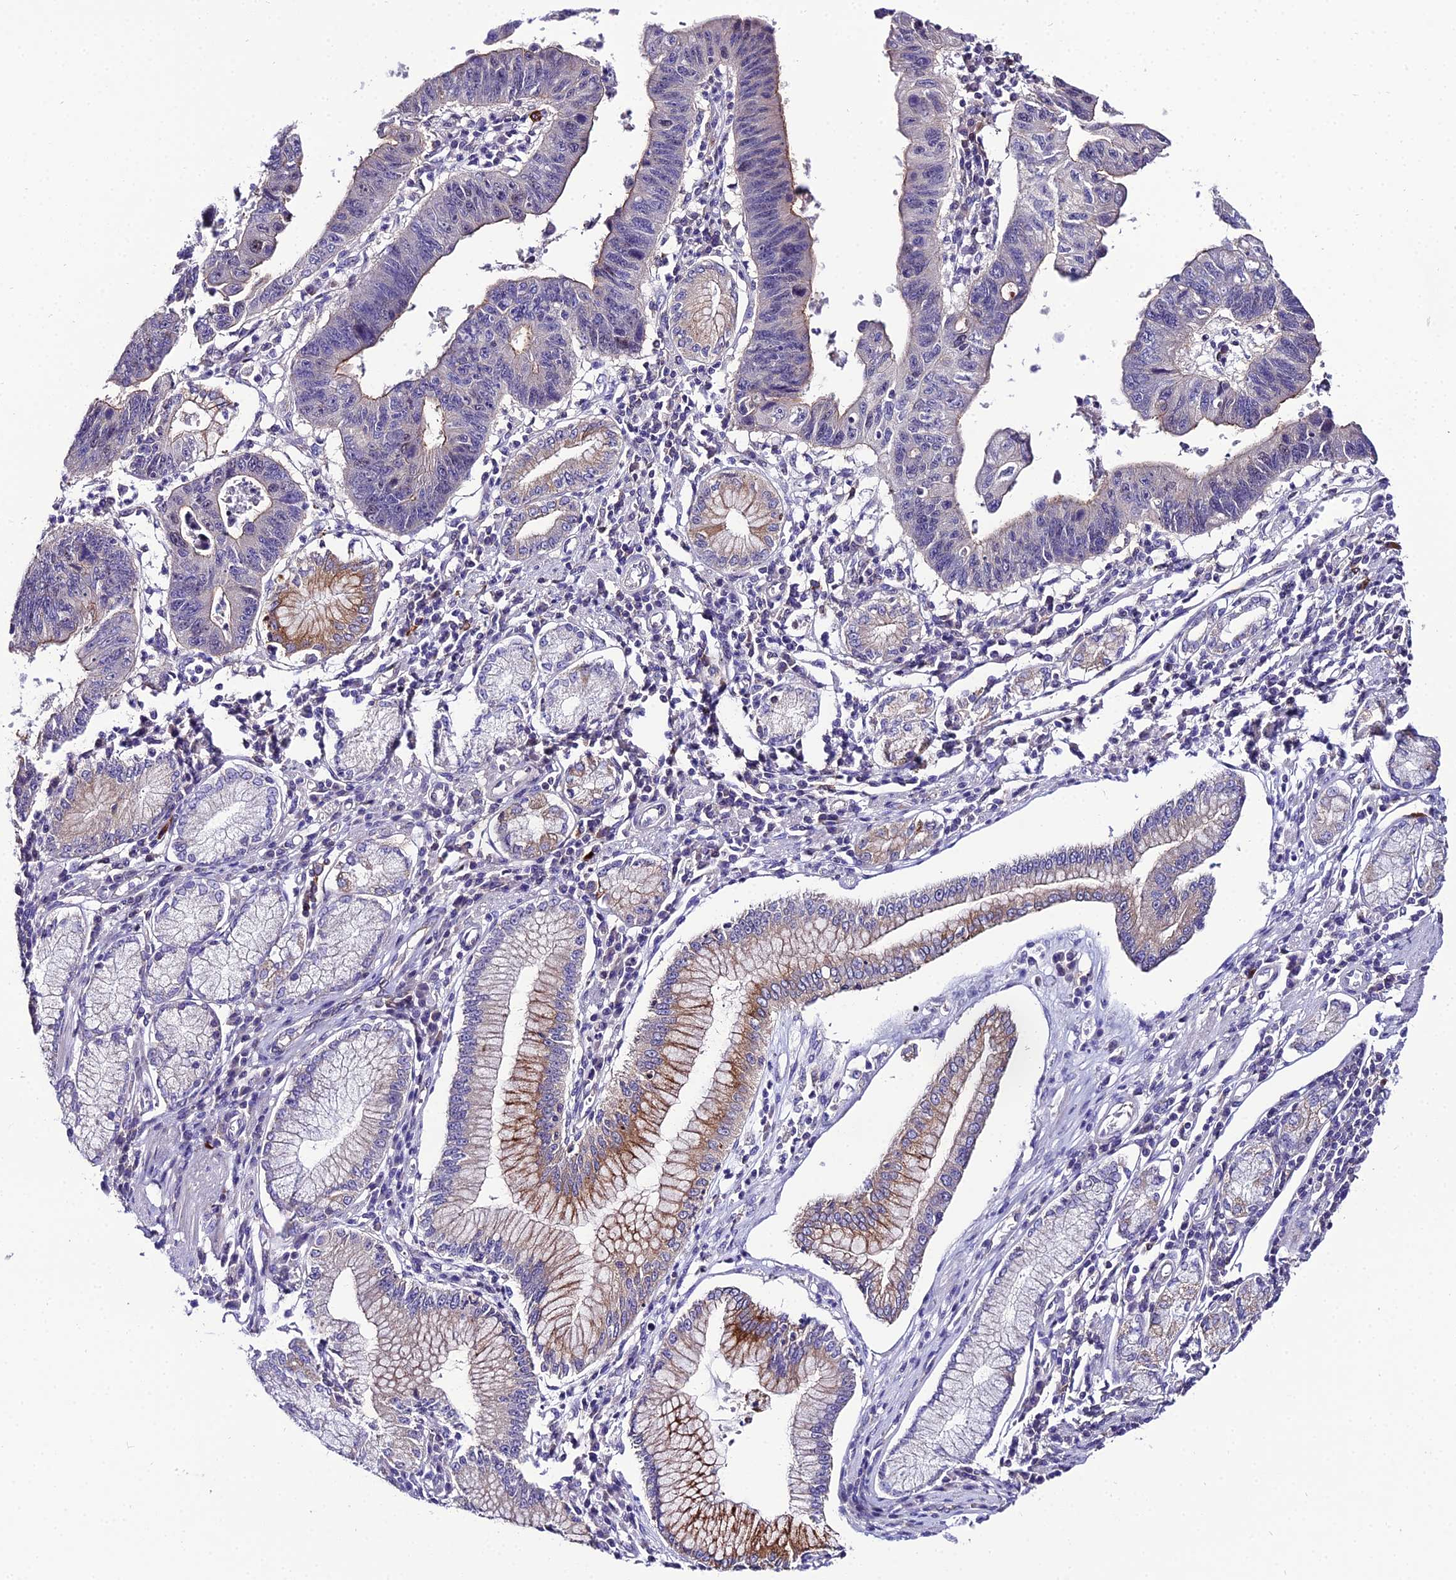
{"staining": {"intensity": "moderate", "quantity": "<25%", "location": "cytoplasmic/membranous"}, "tissue": "stomach cancer", "cell_type": "Tumor cells", "image_type": "cancer", "snomed": [{"axis": "morphology", "description": "Adenocarcinoma, NOS"}, {"axis": "topography", "description": "Stomach"}], "caption": "Protein expression analysis of human stomach adenocarcinoma reveals moderate cytoplasmic/membranous expression in approximately <25% of tumor cells.", "gene": "SHQ1", "patient": {"sex": "male", "age": 59}}